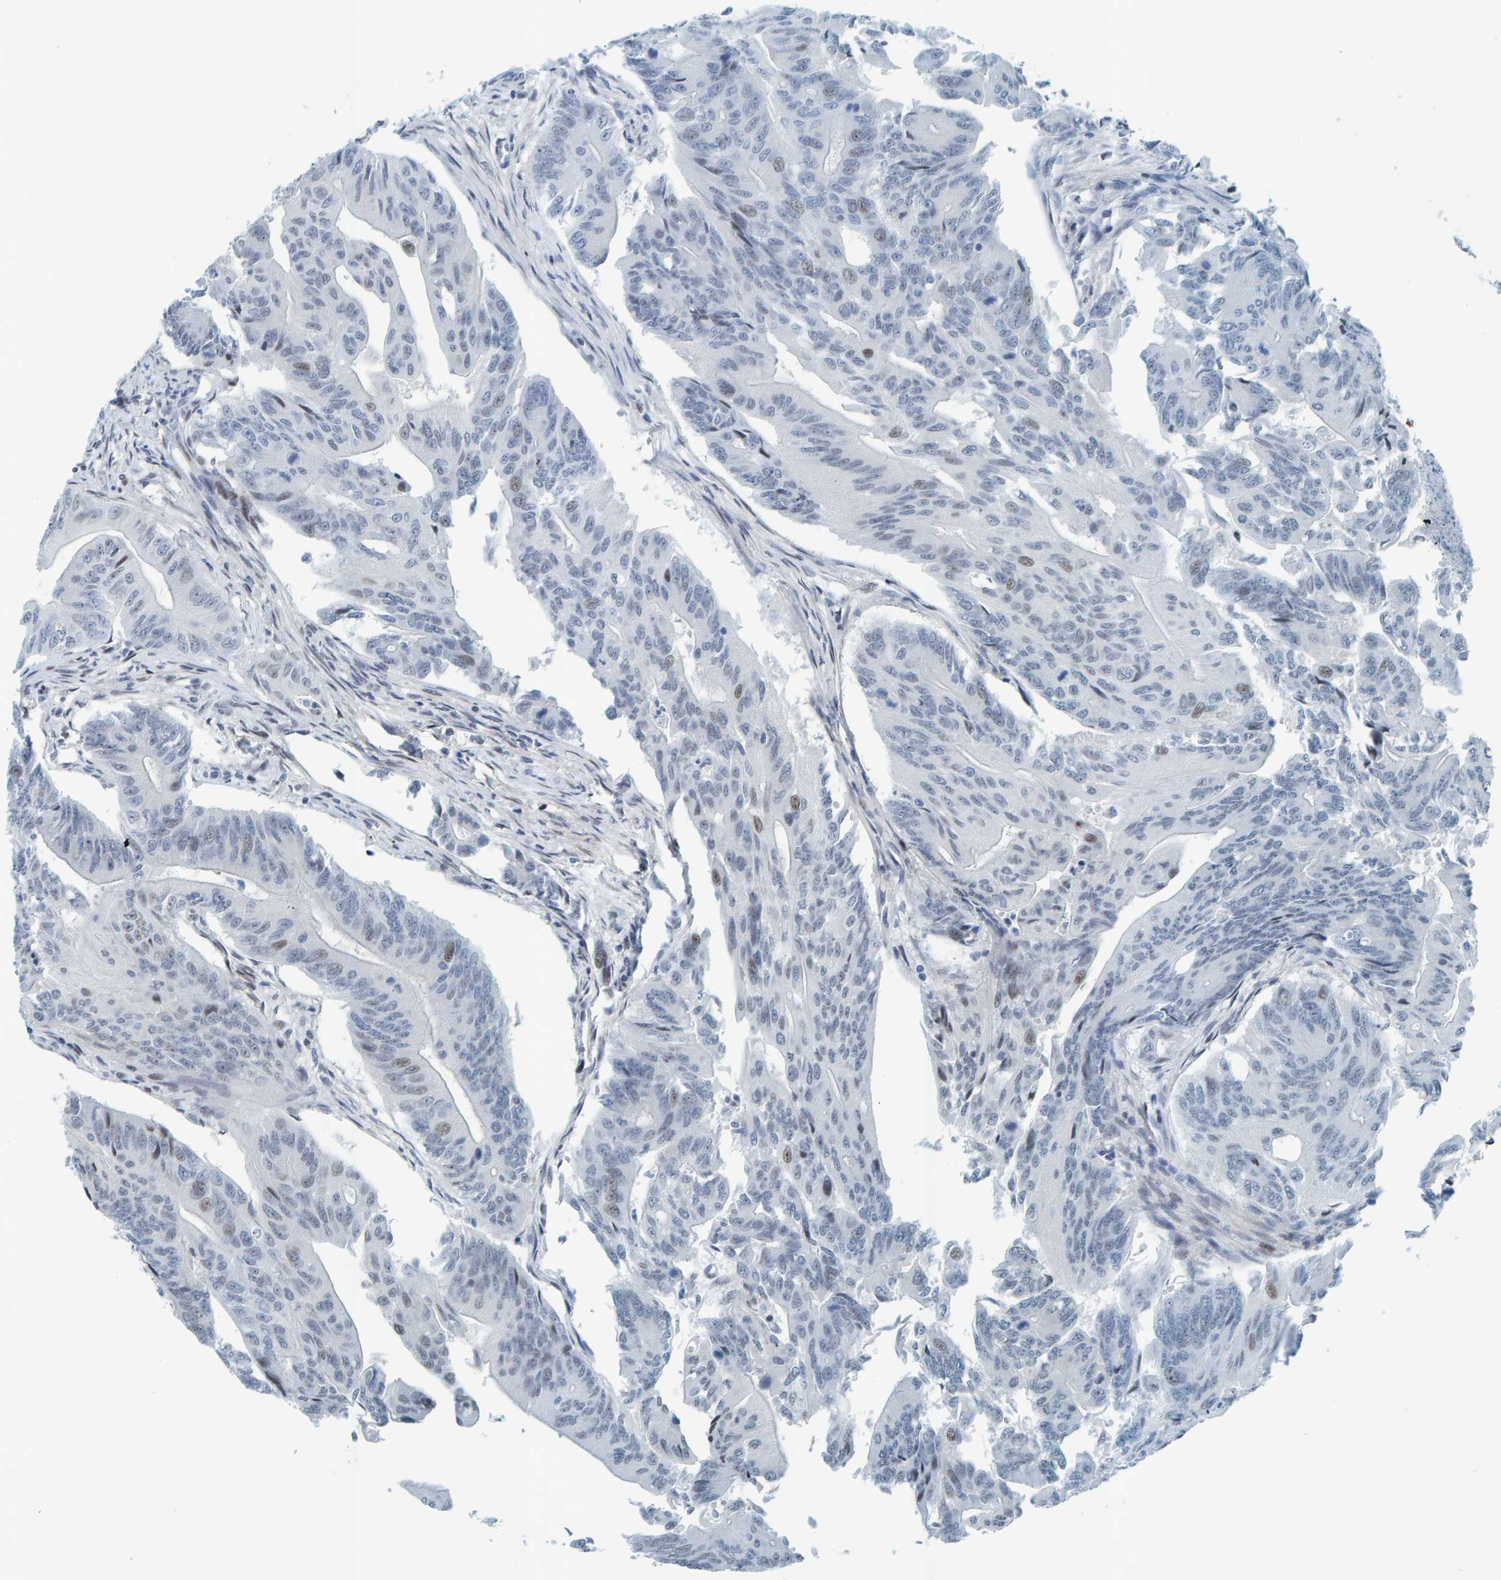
{"staining": {"intensity": "weak", "quantity": "<25%", "location": "nuclear"}, "tissue": "colorectal cancer", "cell_type": "Tumor cells", "image_type": "cancer", "snomed": [{"axis": "morphology", "description": "Adenoma, NOS"}, {"axis": "morphology", "description": "Adenocarcinoma, NOS"}, {"axis": "topography", "description": "Colon"}], "caption": "Colorectal cancer was stained to show a protein in brown. There is no significant expression in tumor cells.", "gene": "CNP", "patient": {"sex": "male", "age": 79}}